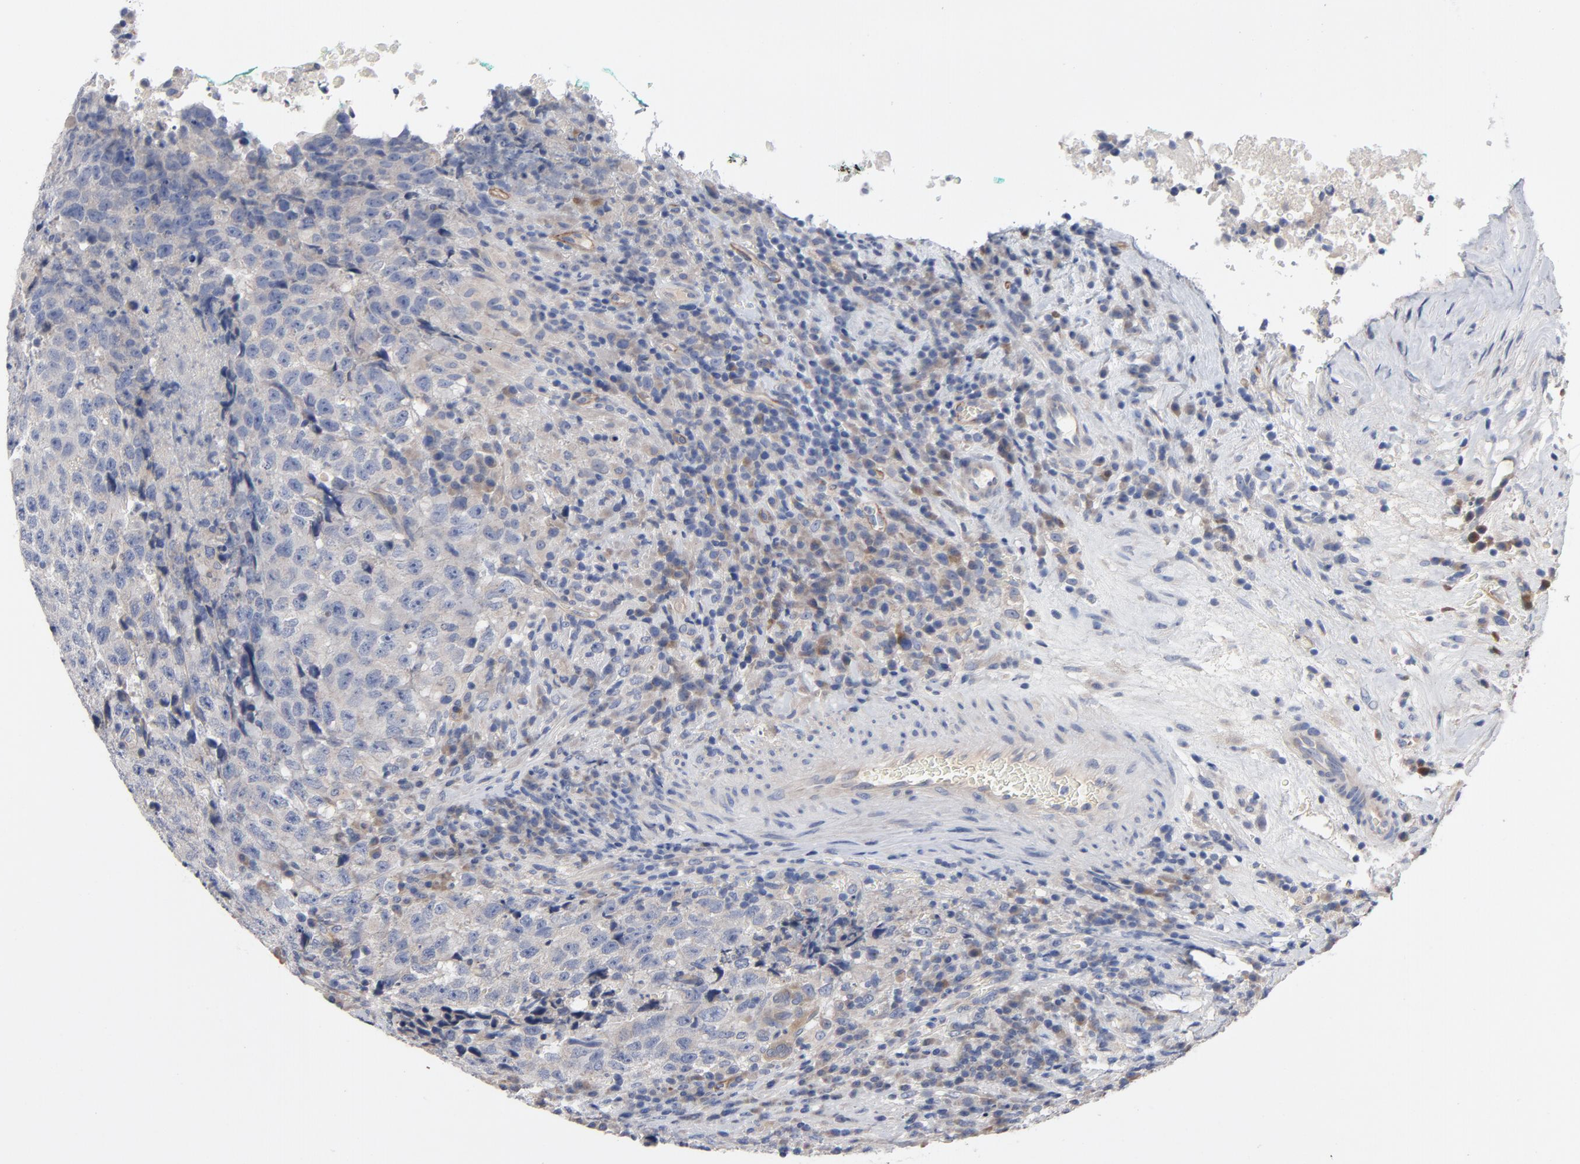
{"staining": {"intensity": "negative", "quantity": "none", "location": "none"}, "tissue": "testis cancer", "cell_type": "Tumor cells", "image_type": "cancer", "snomed": [{"axis": "morphology", "description": "Necrosis, NOS"}, {"axis": "morphology", "description": "Carcinoma, Embryonal, NOS"}, {"axis": "topography", "description": "Testis"}], "caption": "An immunohistochemistry (IHC) micrograph of testis embryonal carcinoma is shown. There is no staining in tumor cells of testis embryonal carcinoma.", "gene": "CCDC134", "patient": {"sex": "male", "age": 19}}